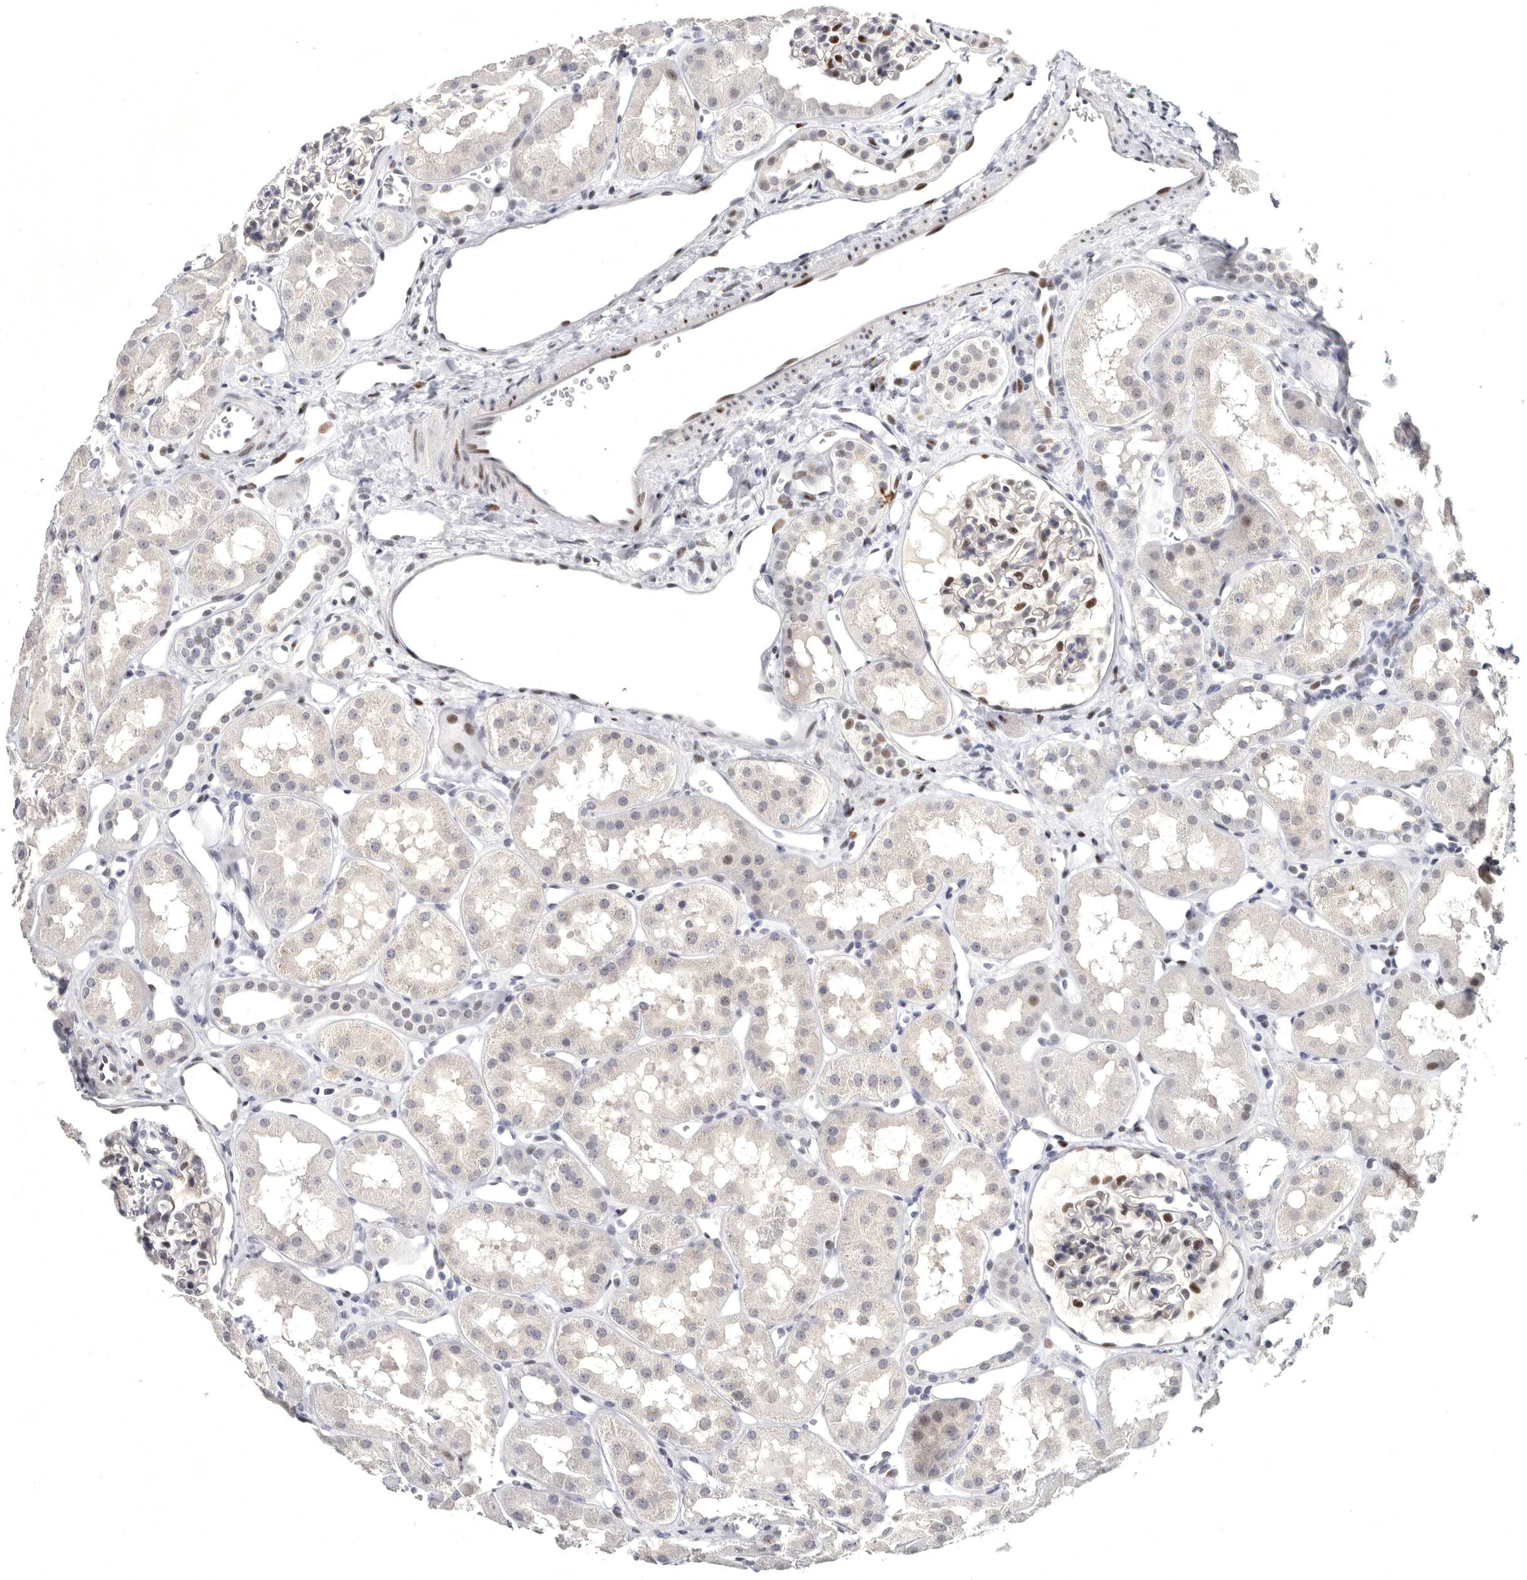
{"staining": {"intensity": "moderate", "quantity": "<25%", "location": "cytoplasmic/membranous,nuclear"}, "tissue": "kidney", "cell_type": "Cells in glomeruli", "image_type": "normal", "snomed": [{"axis": "morphology", "description": "Normal tissue, NOS"}, {"axis": "topography", "description": "Kidney"}], "caption": "DAB (3,3'-diaminobenzidine) immunohistochemical staining of benign kidney reveals moderate cytoplasmic/membranous,nuclear protein staining in approximately <25% of cells in glomeruli.", "gene": "WRAP73", "patient": {"sex": "male", "age": 16}}